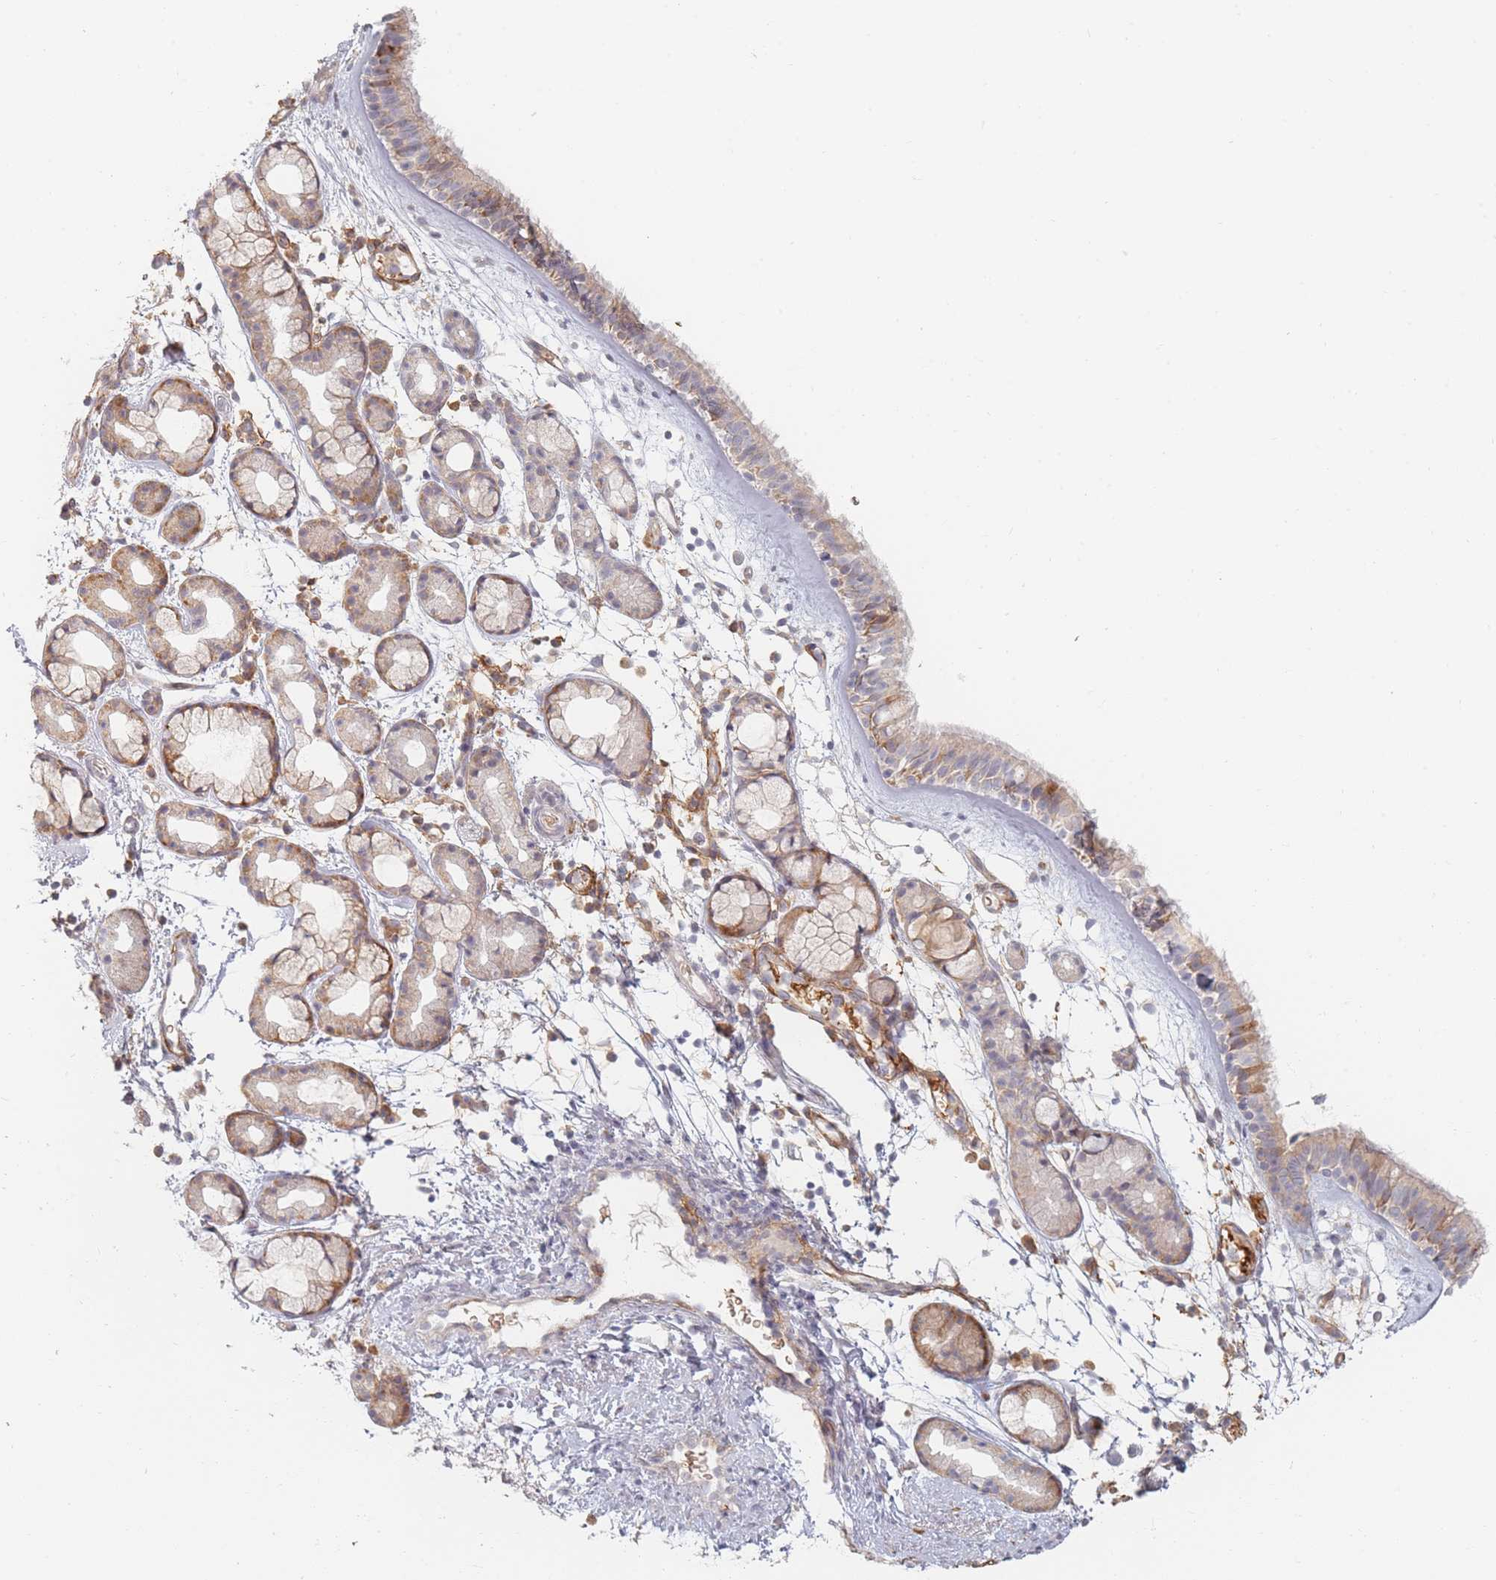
{"staining": {"intensity": "moderate", "quantity": "25%-75%", "location": "cytoplasmic/membranous"}, "tissue": "nasopharynx", "cell_type": "Respiratory epithelial cells", "image_type": "normal", "snomed": [{"axis": "morphology", "description": "Normal tissue, NOS"}, {"axis": "topography", "description": "Nasopharynx"}], "caption": "This photomicrograph exhibits immunohistochemistry staining of normal nasopharynx, with medium moderate cytoplasmic/membranous staining in approximately 25%-75% of respiratory epithelial cells.", "gene": "ZKSCAN7", "patient": {"sex": "female", "age": 81}}